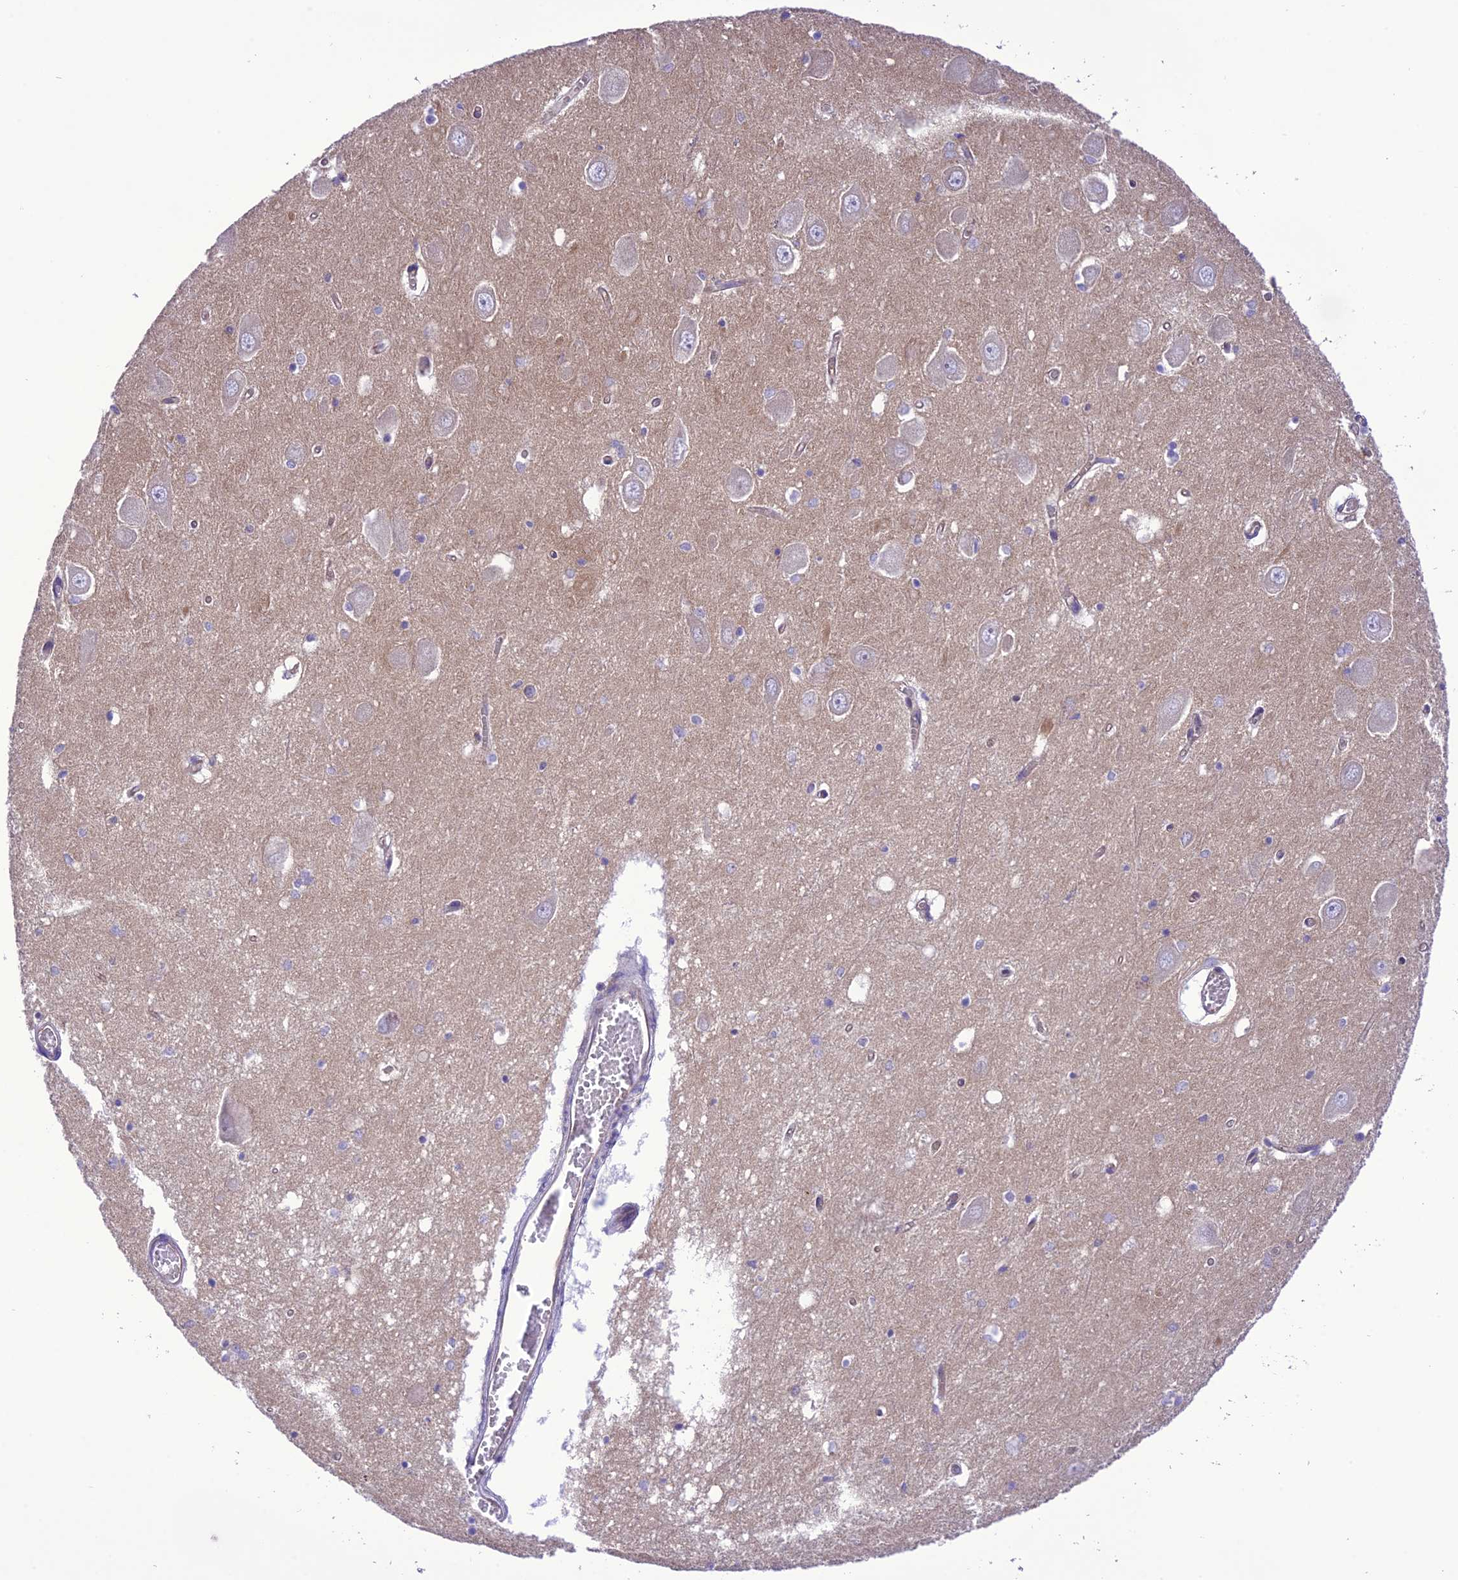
{"staining": {"intensity": "negative", "quantity": "none", "location": "none"}, "tissue": "hippocampus", "cell_type": "Glial cells", "image_type": "normal", "snomed": [{"axis": "morphology", "description": "Normal tissue, NOS"}, {"axis": "topography", "description": "Hippocampus"}], "caption": "Micrograph shows no protein staining in glial cells of benign hippocampus.", "gene": "PPFIA3", "patient": {"sex": "male", "age": 70}}